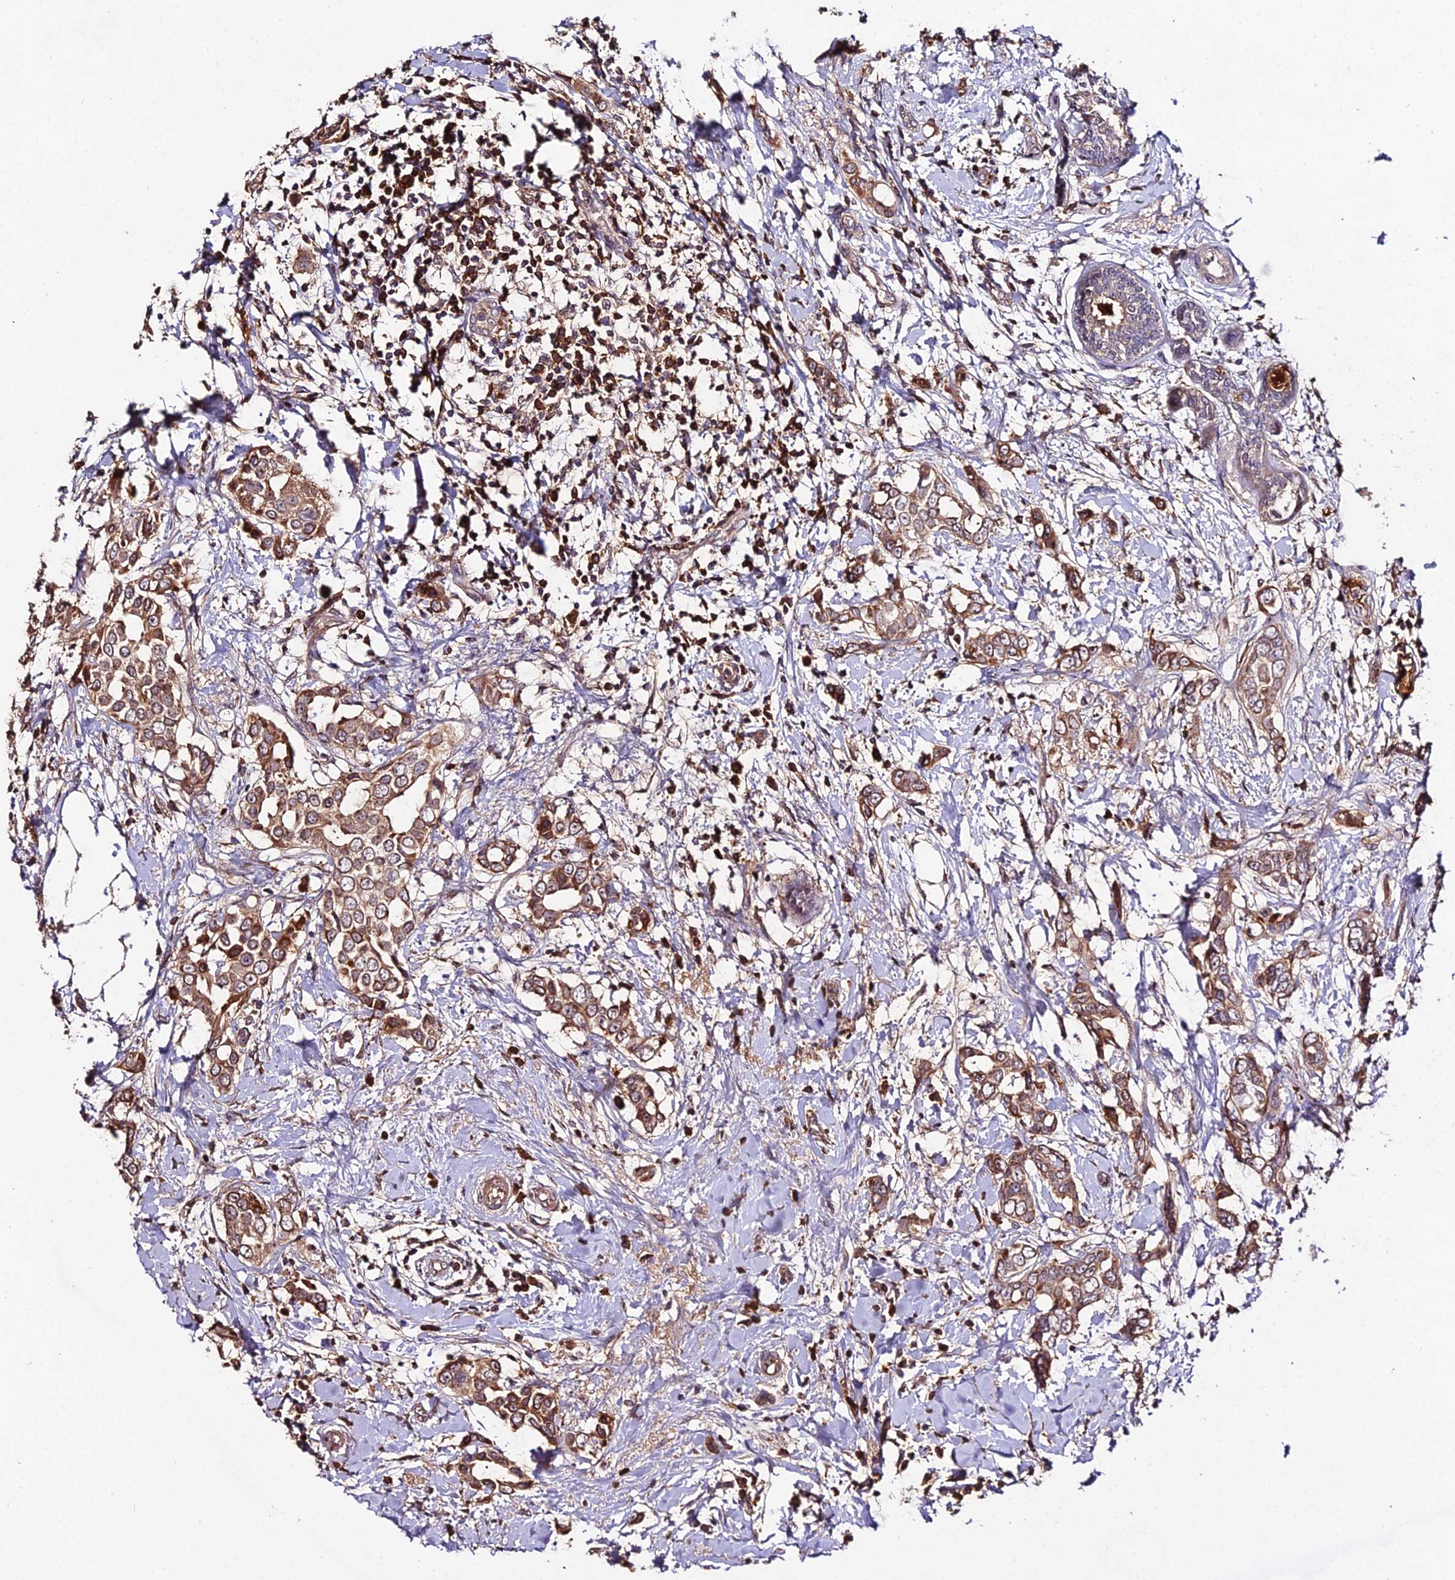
{"staining": {"intensity": "moderate", "quantity": ">75%", "location": "cytoplasmic/membranous"}, "tissue": "breast cancer", "cell_type": "Tumor cells", "image_type": "cancer", "snomed": [{"axis": "morphology", "description": "Lobular carcinoma"}, {"axis": "topography", "description": "Breast"}], "caption": "Breast cancer (lobular carcinoma) stained with immunohistochemistry exhibits moderate cytoplasmic/membranous staining in approximately >75% of tumor cells. (brown staining indicates protein expression, while blue staining denotes nuclei).", "gene": "KCTD16", "patient": {"sex": "female", "age": 51}}